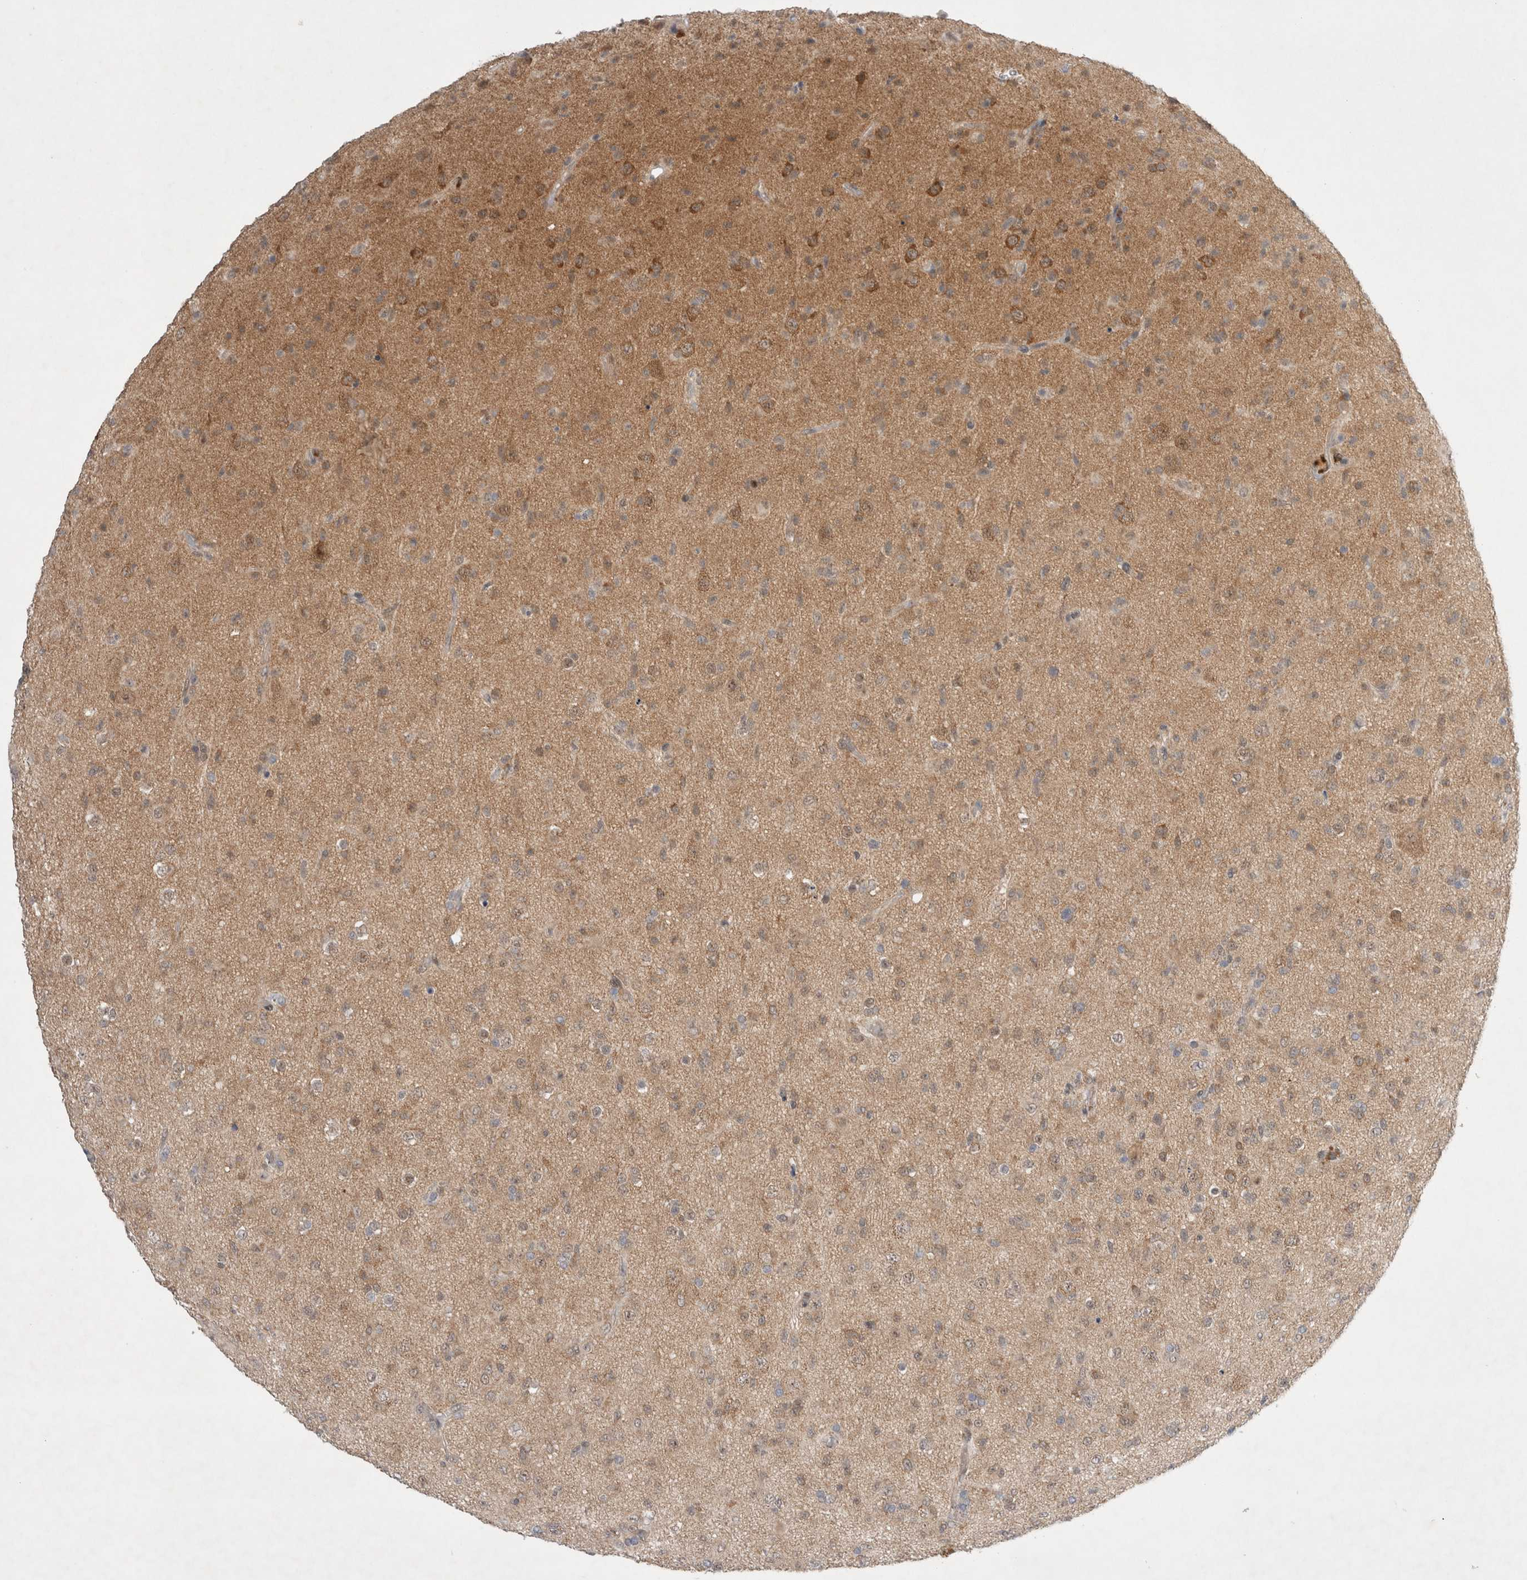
{"staining": {"intensity": "weak", "quantity": ">75%", "location": "cytoplasmic/membranous"}, "tissue": "glioma", "cell_type": "Tumor cells", "image_type": "cancer", "snomed": [{"axis": "morphology", "description": "Glioma, malignant, Low grade"}, {"axis": "topography", "description": "Brain"}], "caption": "Glioma stained with a protein marker exhibits weak staining in tumor cells.", "gene": "WIPF2", "patient": {"sex": "male", "age": 65}}